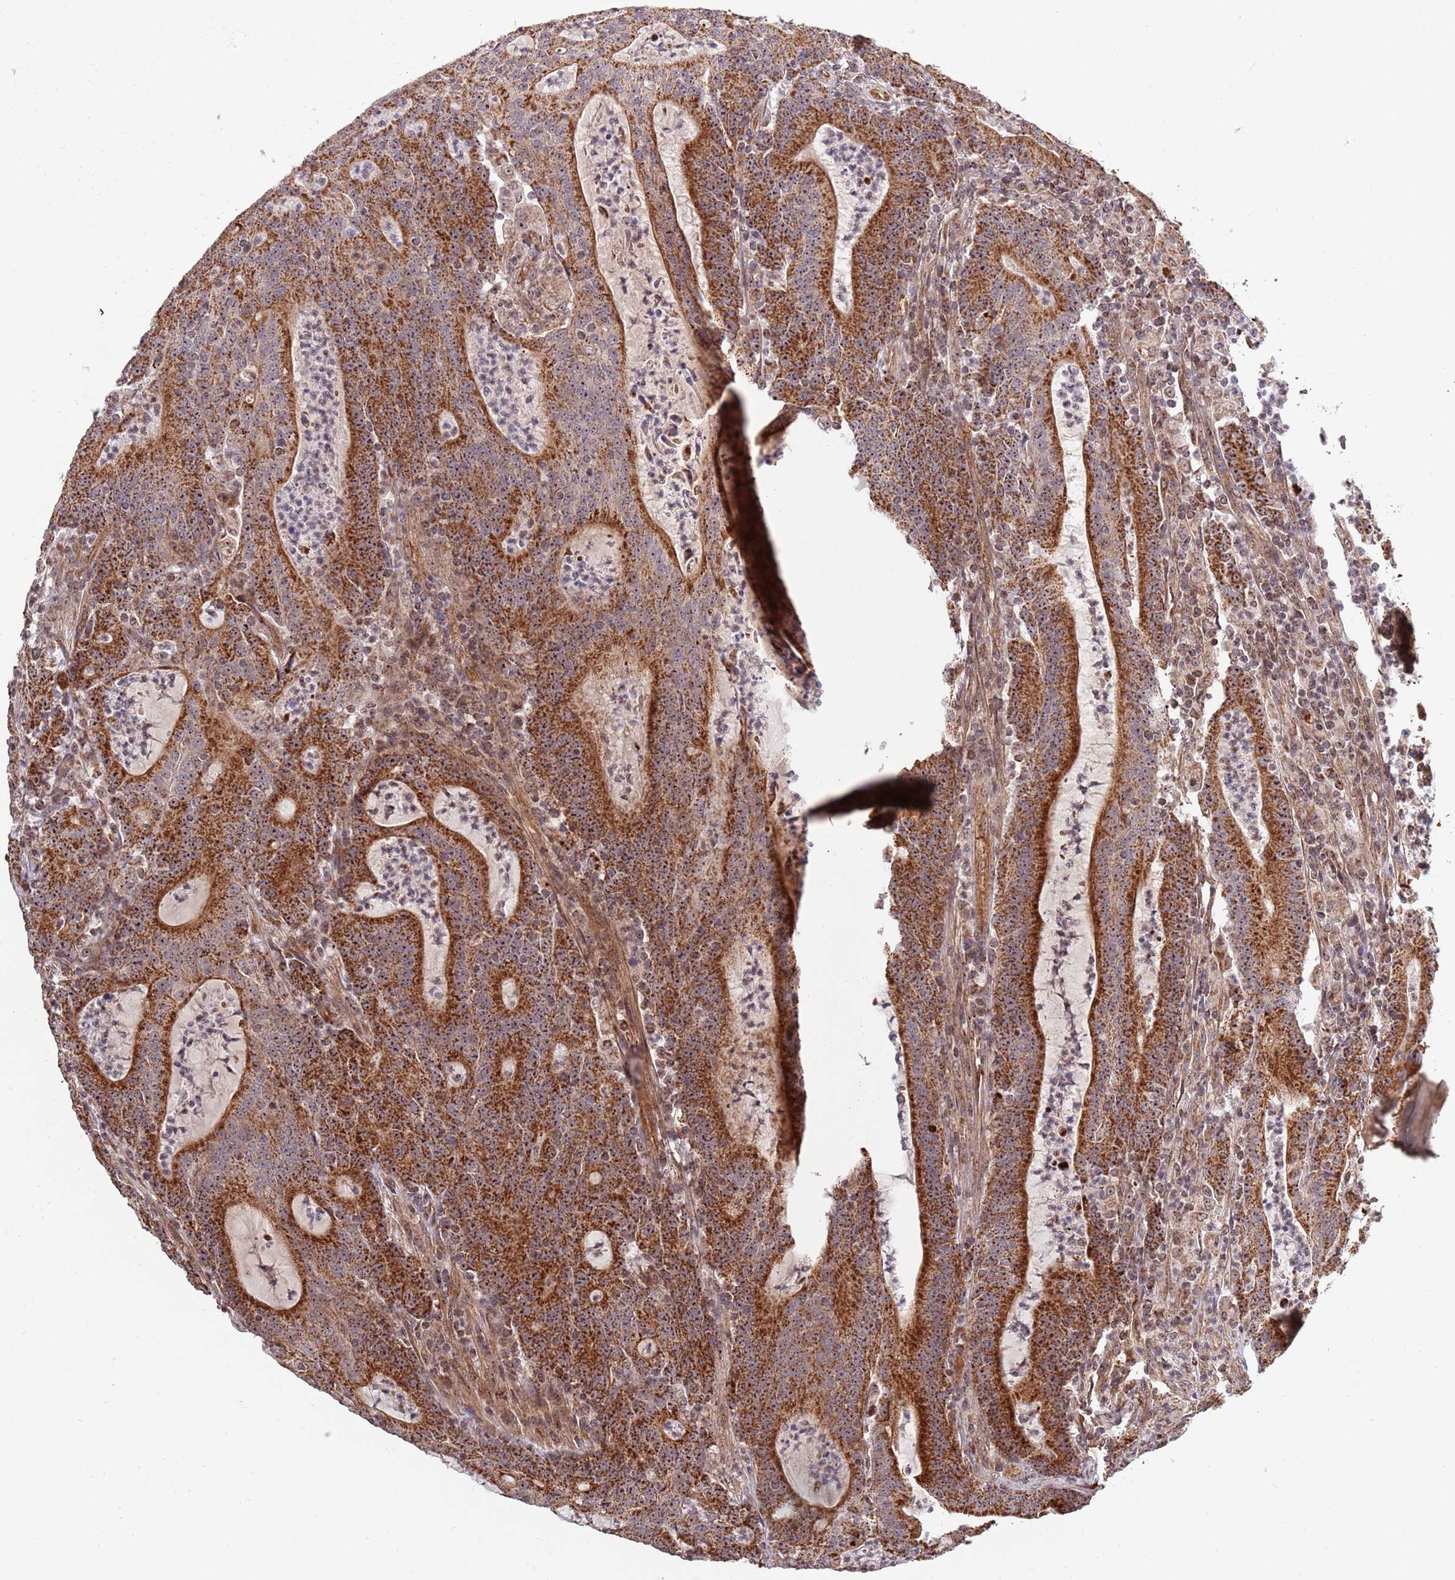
{"staining": {"intensity": "strong", "quantity": ">75%", "location": "cytoplasmic/membranous,nuclear"}, "tissue": "colorectal cancer", "cell_type": "Tumor cells", "image_type": "cancer", "snomed": [{"axis": "morphology", "description": "Adenocarcinoma, NOS"}, {"axis": "topography", "description": "Colon"}], "caption": "Immunohistochemical staining of human colorectal adenocarcinoma exhibits high levels of strong cytoplasmic/membranous and nuclear protein staining in about >75% of tumor cells.", "gene": "DCHS1", "patient": {"sex": "male", "age": 83}}